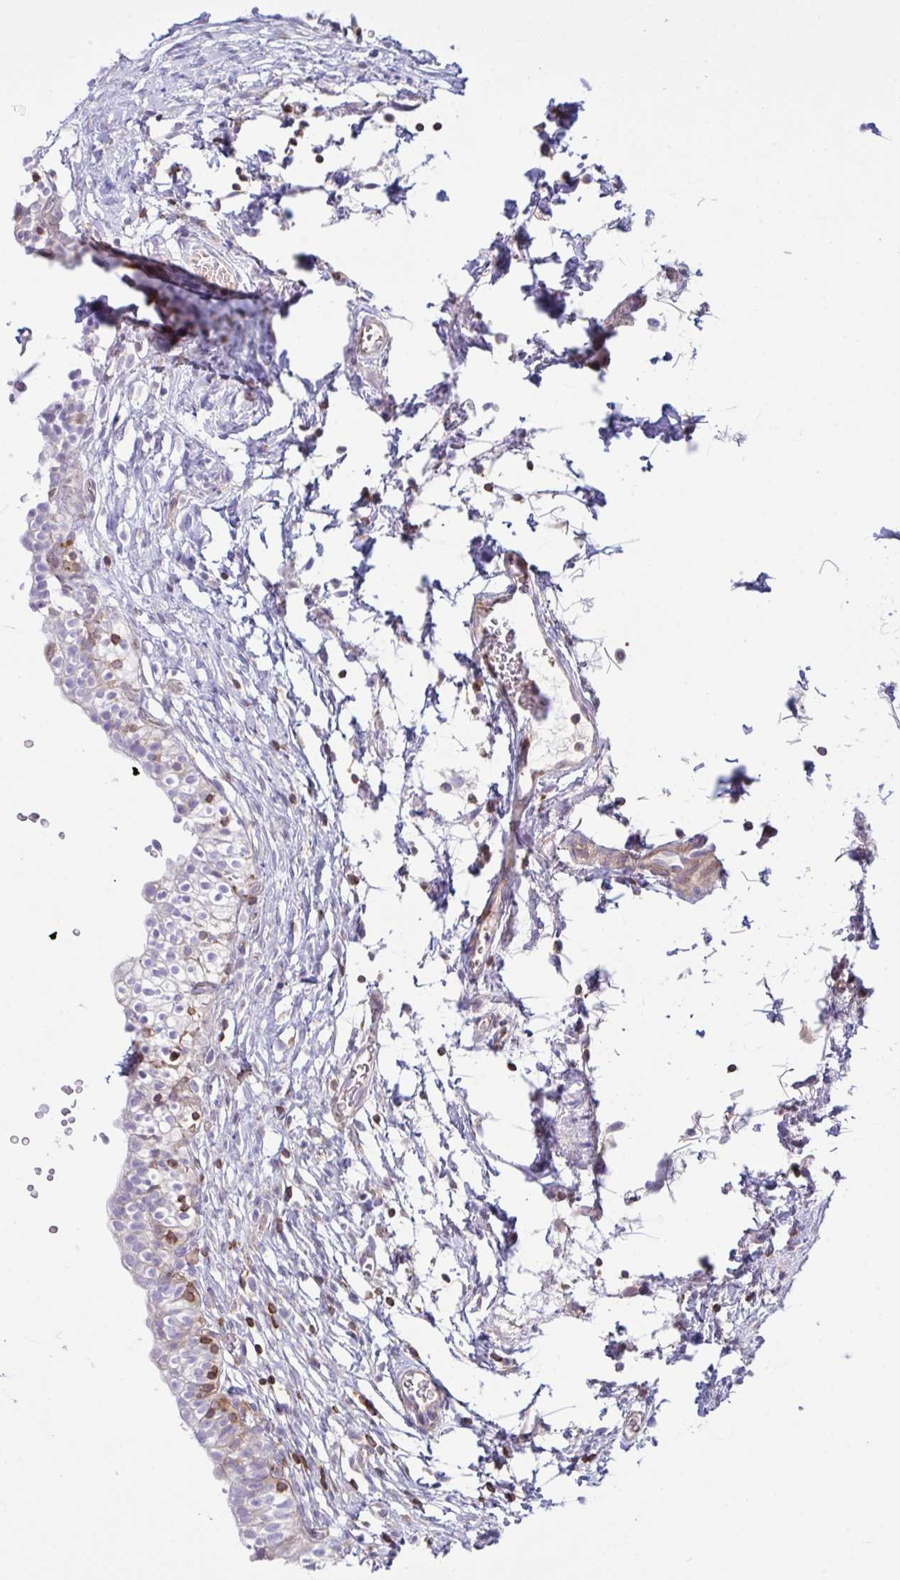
{"staining": {"intensity": "moderate", "quantity": "25%-75%", "location": "cytoplasmic/membranous"}, "tissue": "urinary bladder", "cell_type": "Urothelial cells", "image_type": "normal", "snomed": [{"axis": "morphology", "description": "Normal tissue, NOS"}, {"axis": "topography", "description": "Urinary bladder"}, {"axis": "topography", "description": "Peripheral nerve tissue"}], "caption": "Moderate cytoplasmic/membranous staining is present in approximately 25%-75% of urothelial cells in benign urinary bladder.", "gene": "TSC22D3", "patient": {"sex": "male", "age": 55}}